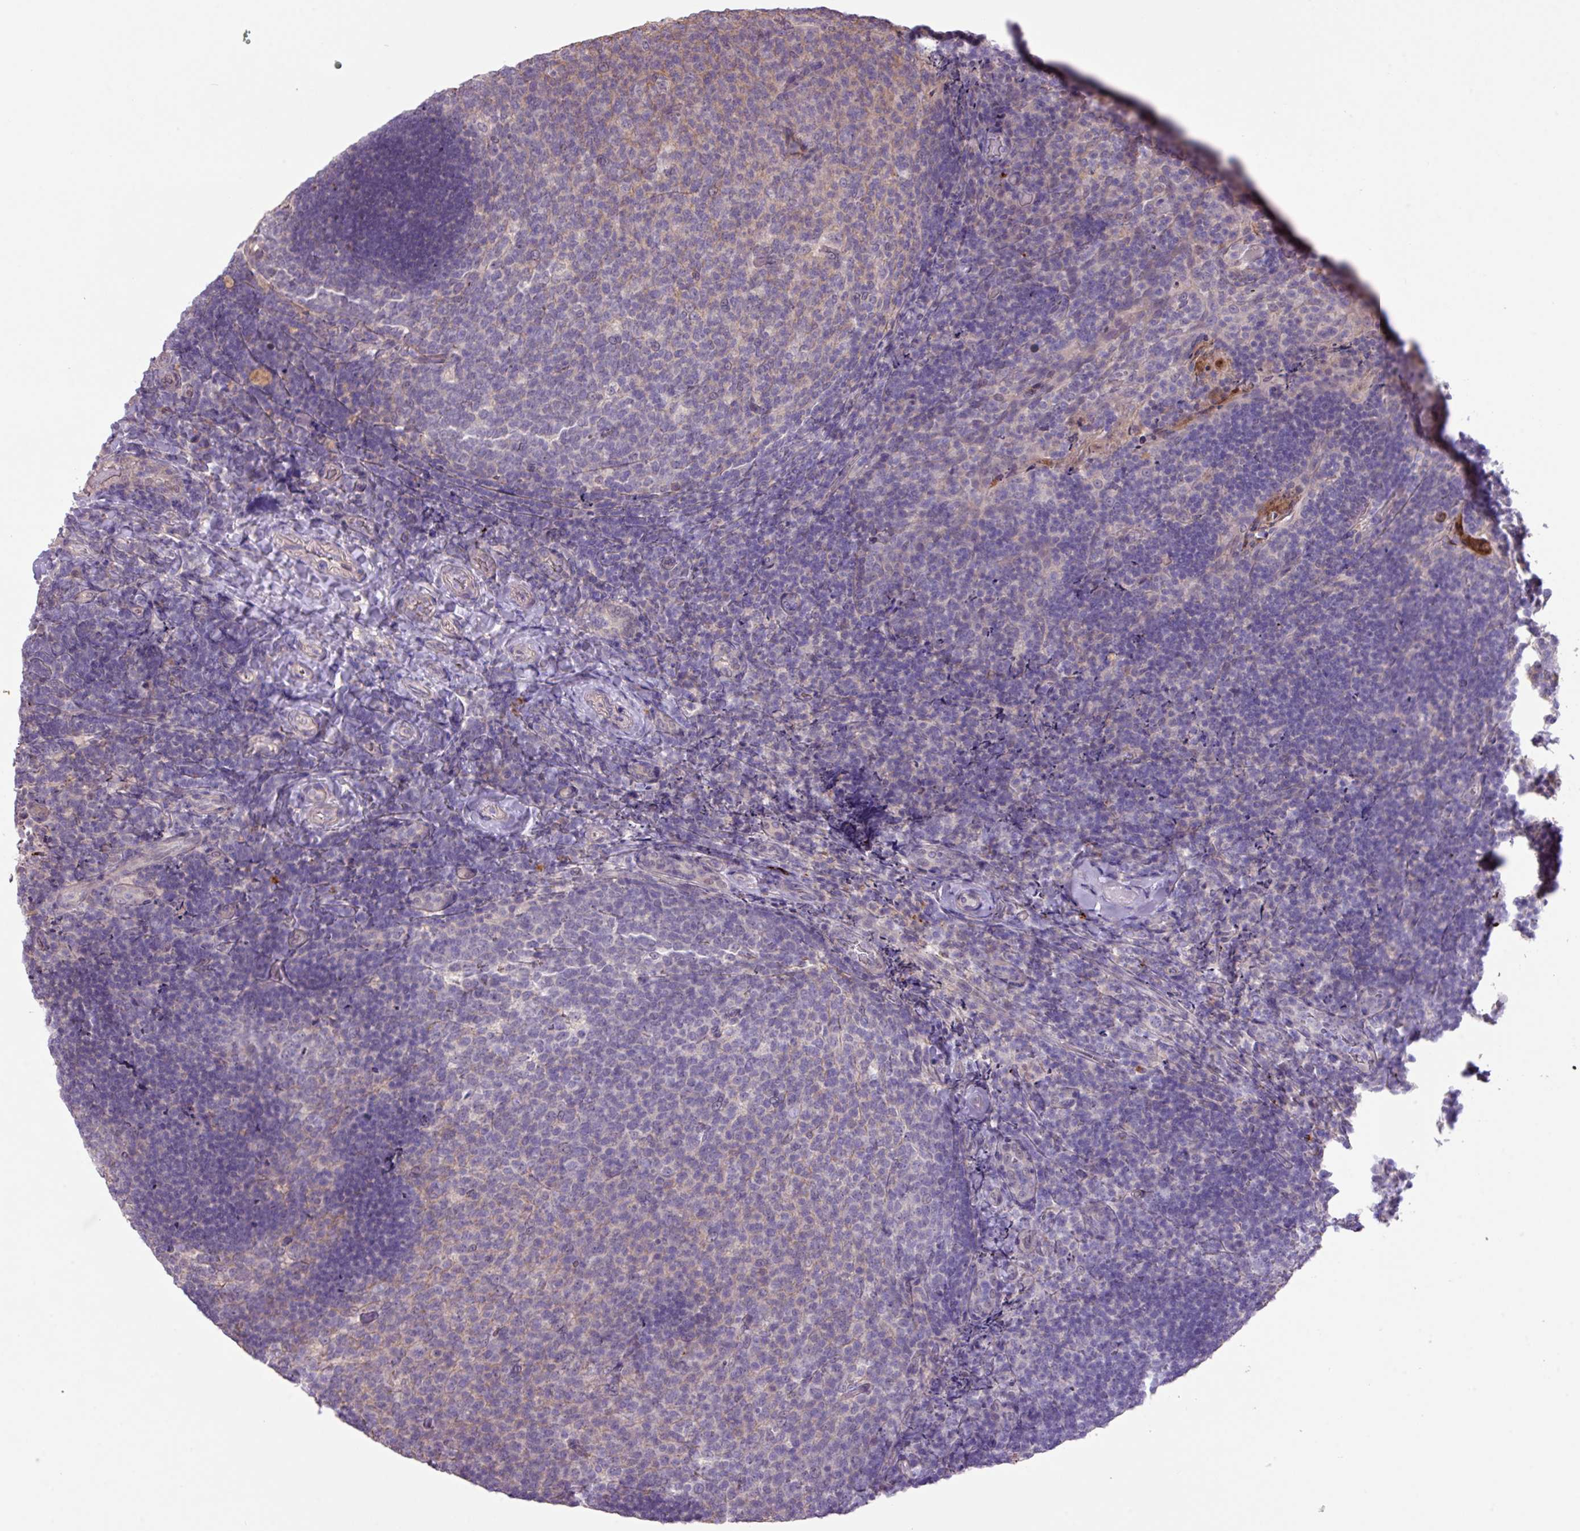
{"staining": {"intensity": "negative", "quantity": "none", "location": "none"}, "tissue": "tonsil", "cell_type": "Germinal center cells", "image_type": "normal", "snomed": [{"axis": "morphology", "description": "Normal tissue, NOS"}, {"axis": "topography", "description": "Tonsil"}], "caption": "Germinal center cells show no significant positivity in normal tonsil. (IHC, brightfield microscopy, high magnification).", "gene": "PRADC1", "patient": {"sex": "female", "age": 10}}